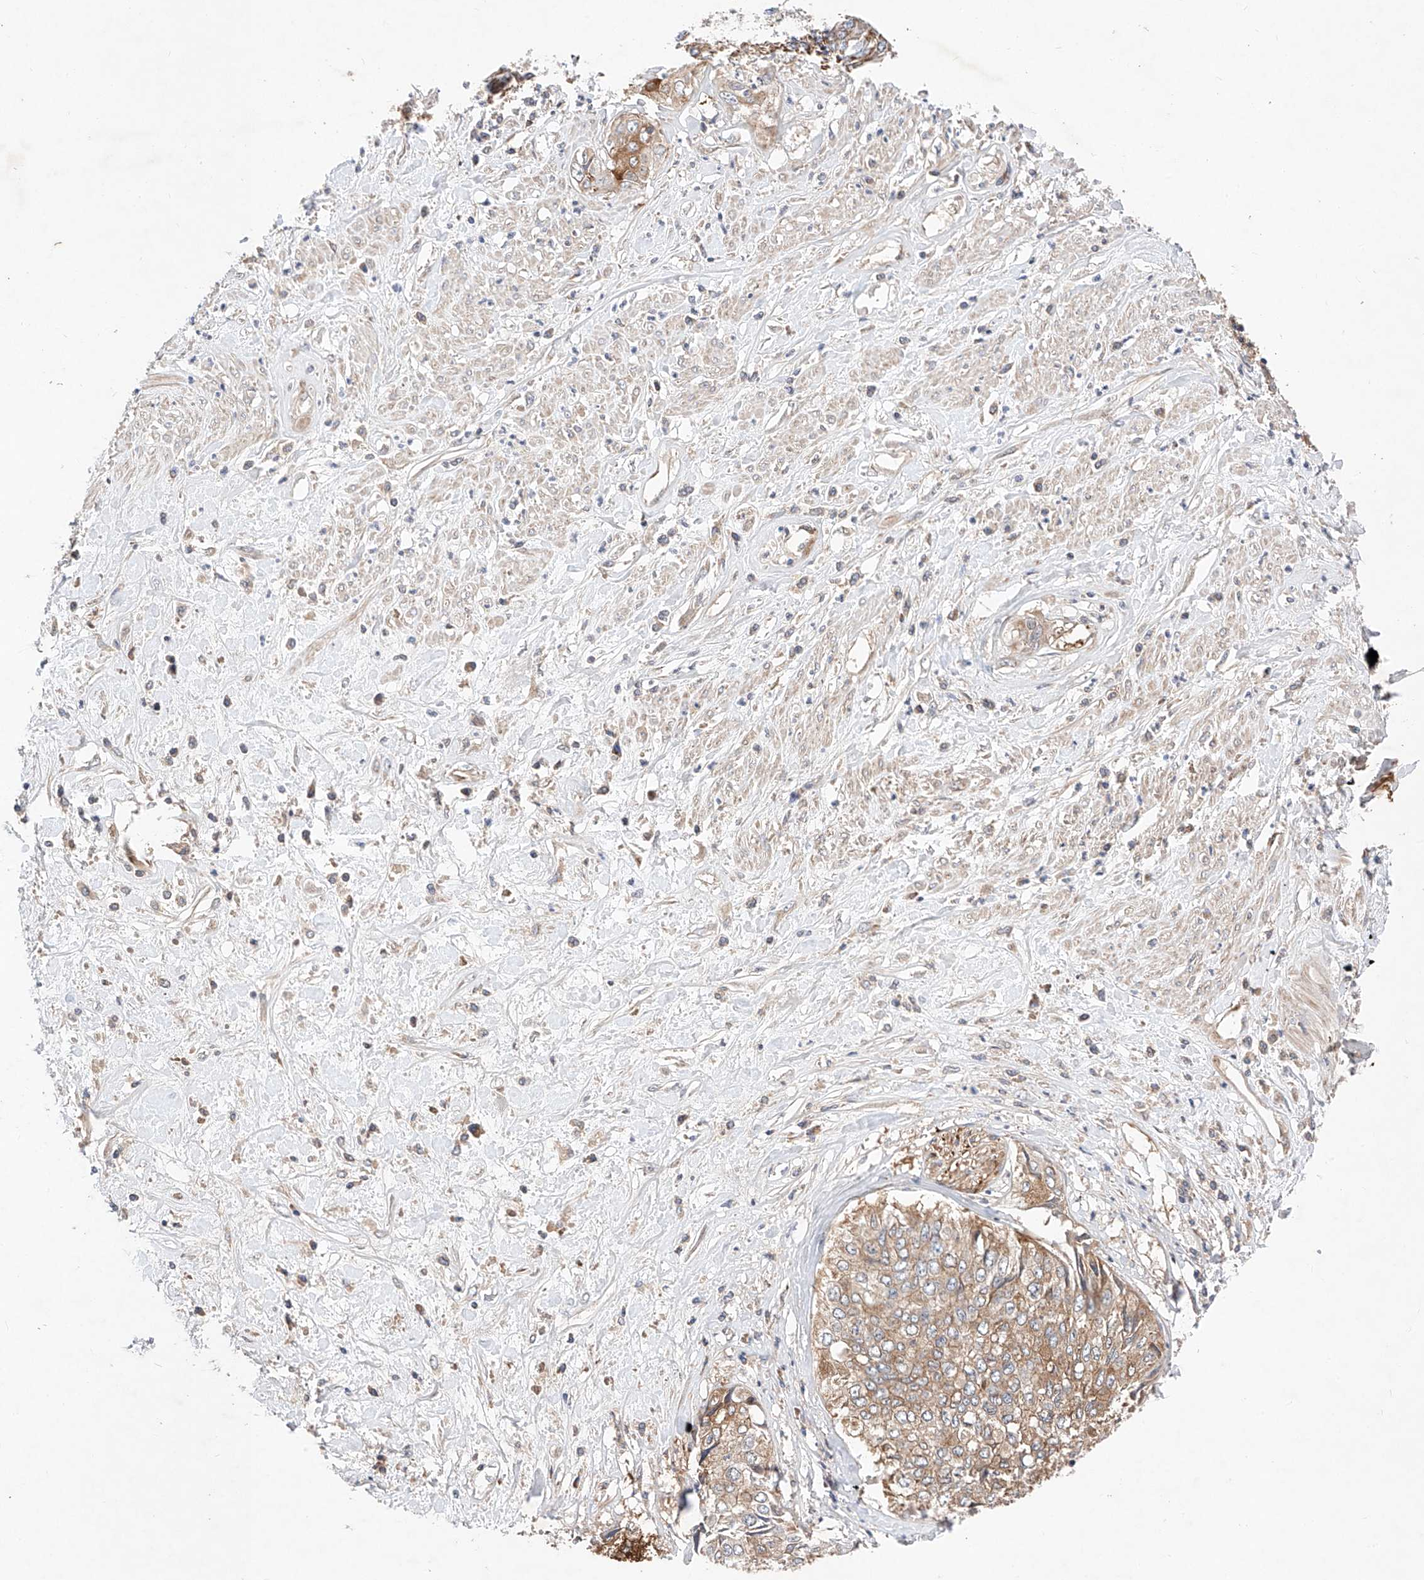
{"staining": {"intensity": "strong", "quantity": ">75%", "location": "cytoplasmic/membranous"}, "tissue": "cervical cancer", "cell_type": "Tumor cells", "image_type": "cancer", "snomed": [{"axis": "morphology", "description": "Squamous cell carcinoma, NOS"}, {"axis": "topography", "description": "Cervix"}], "caption": "A photomicrograph of human squamous cell carcinoma (cervical) stained for a protein shows strong cytoplasmic/membranous brown staining in tumor cells.", "gene": "NR1D1", "patient": {"sex": "female", "age": 31}}